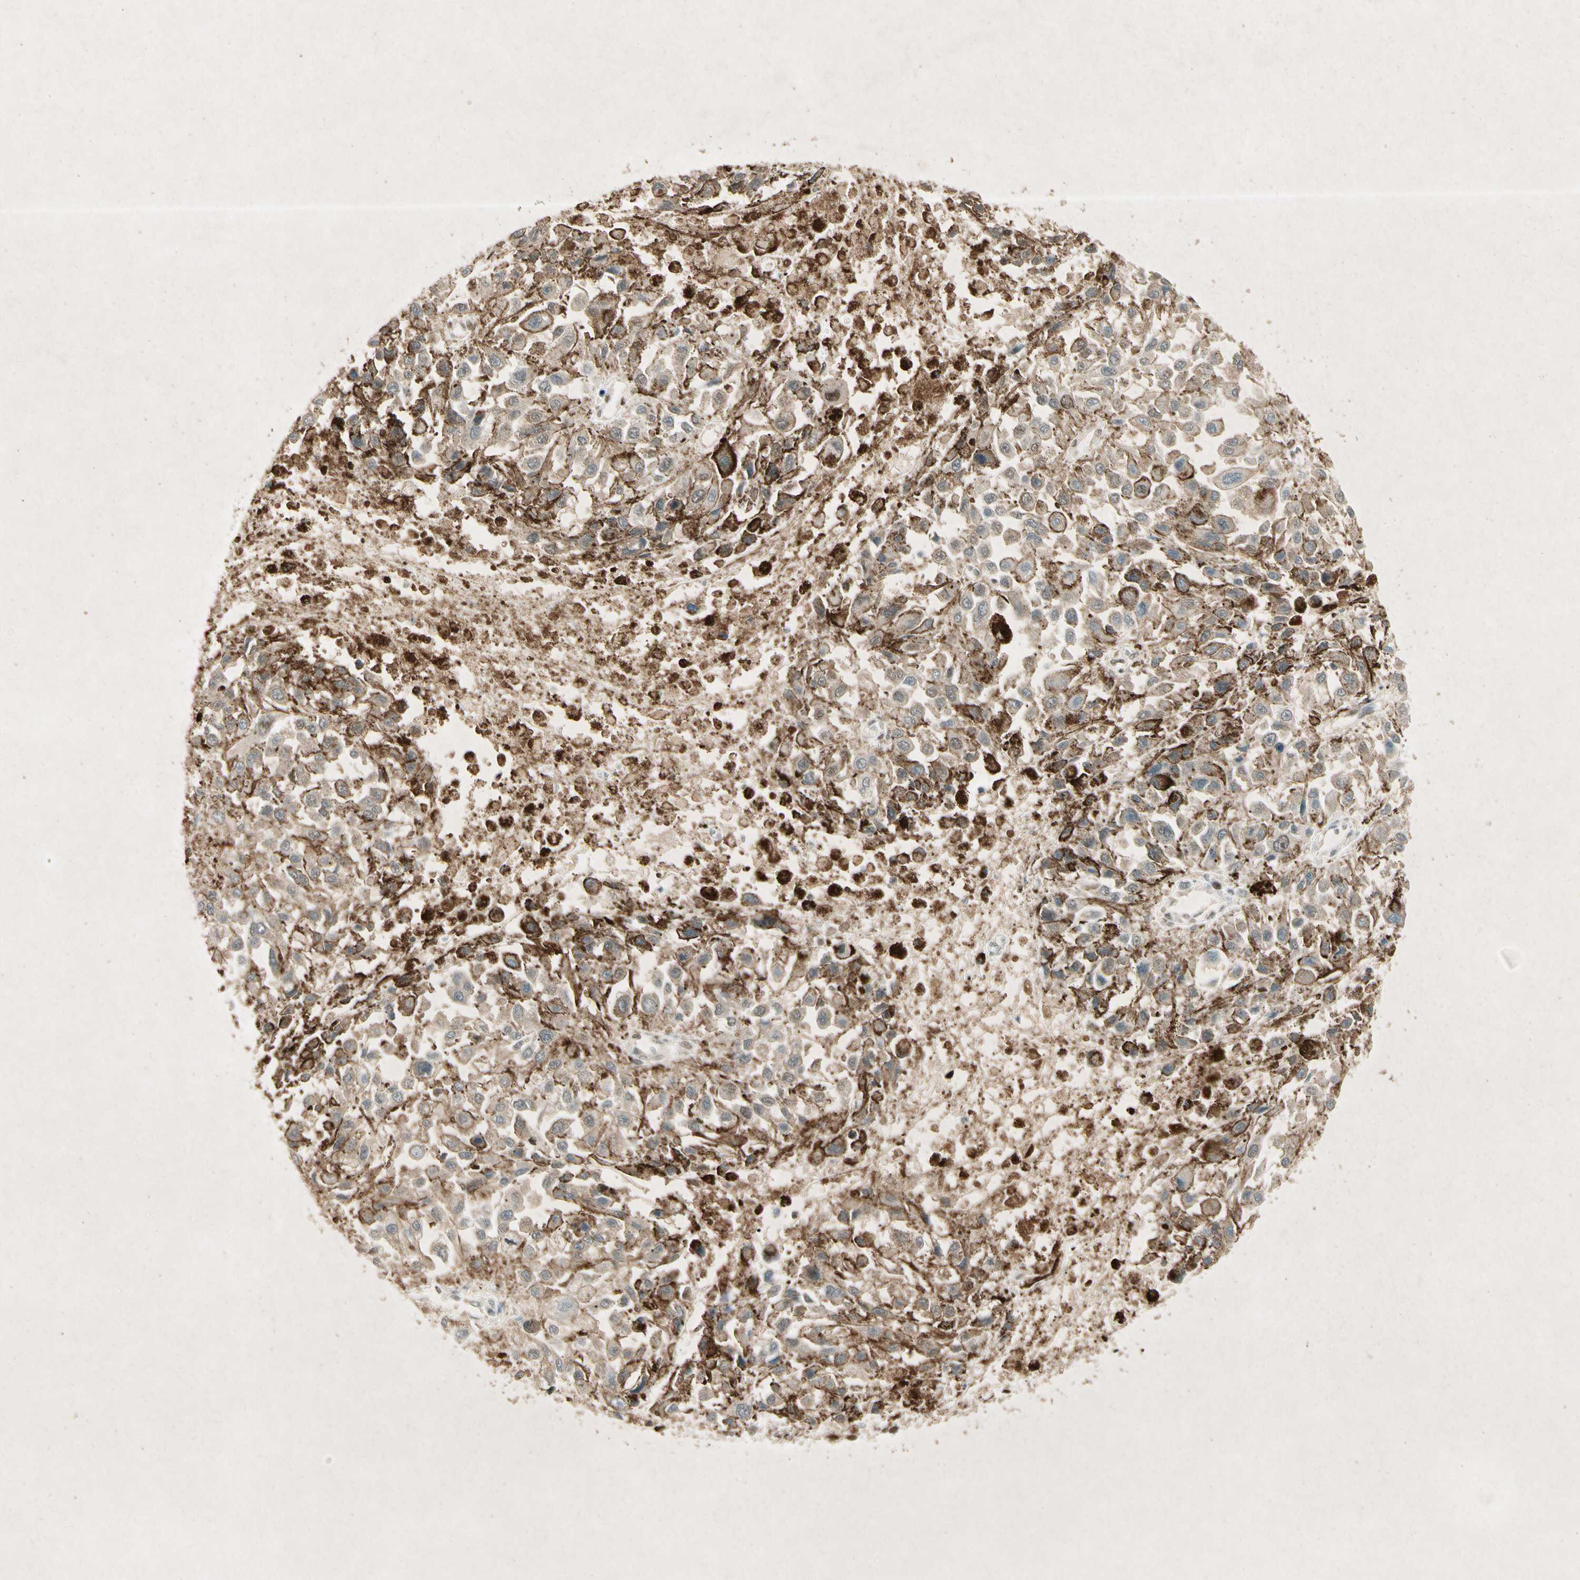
{"staining": {"intensity": "moderate", "quantity": "25%-75%", "location": "nuclear"}, "tissue": "melanoma", "cell_type": "Tumor cells", "image_type": "cancer", "snomed": [{"axis": "morphology", "description": "Malignant melanoma, Metastatic site"}, {"axis": "topography", "description": "Lymph node"}], "caption": "A photomicrograph of malignant melanoma (metastatic site) stained for a protein displays moderate nuclear brown staining in tumor cells.", "gene": "RNF43", "patient": {"sex": "male", "age": 59}}